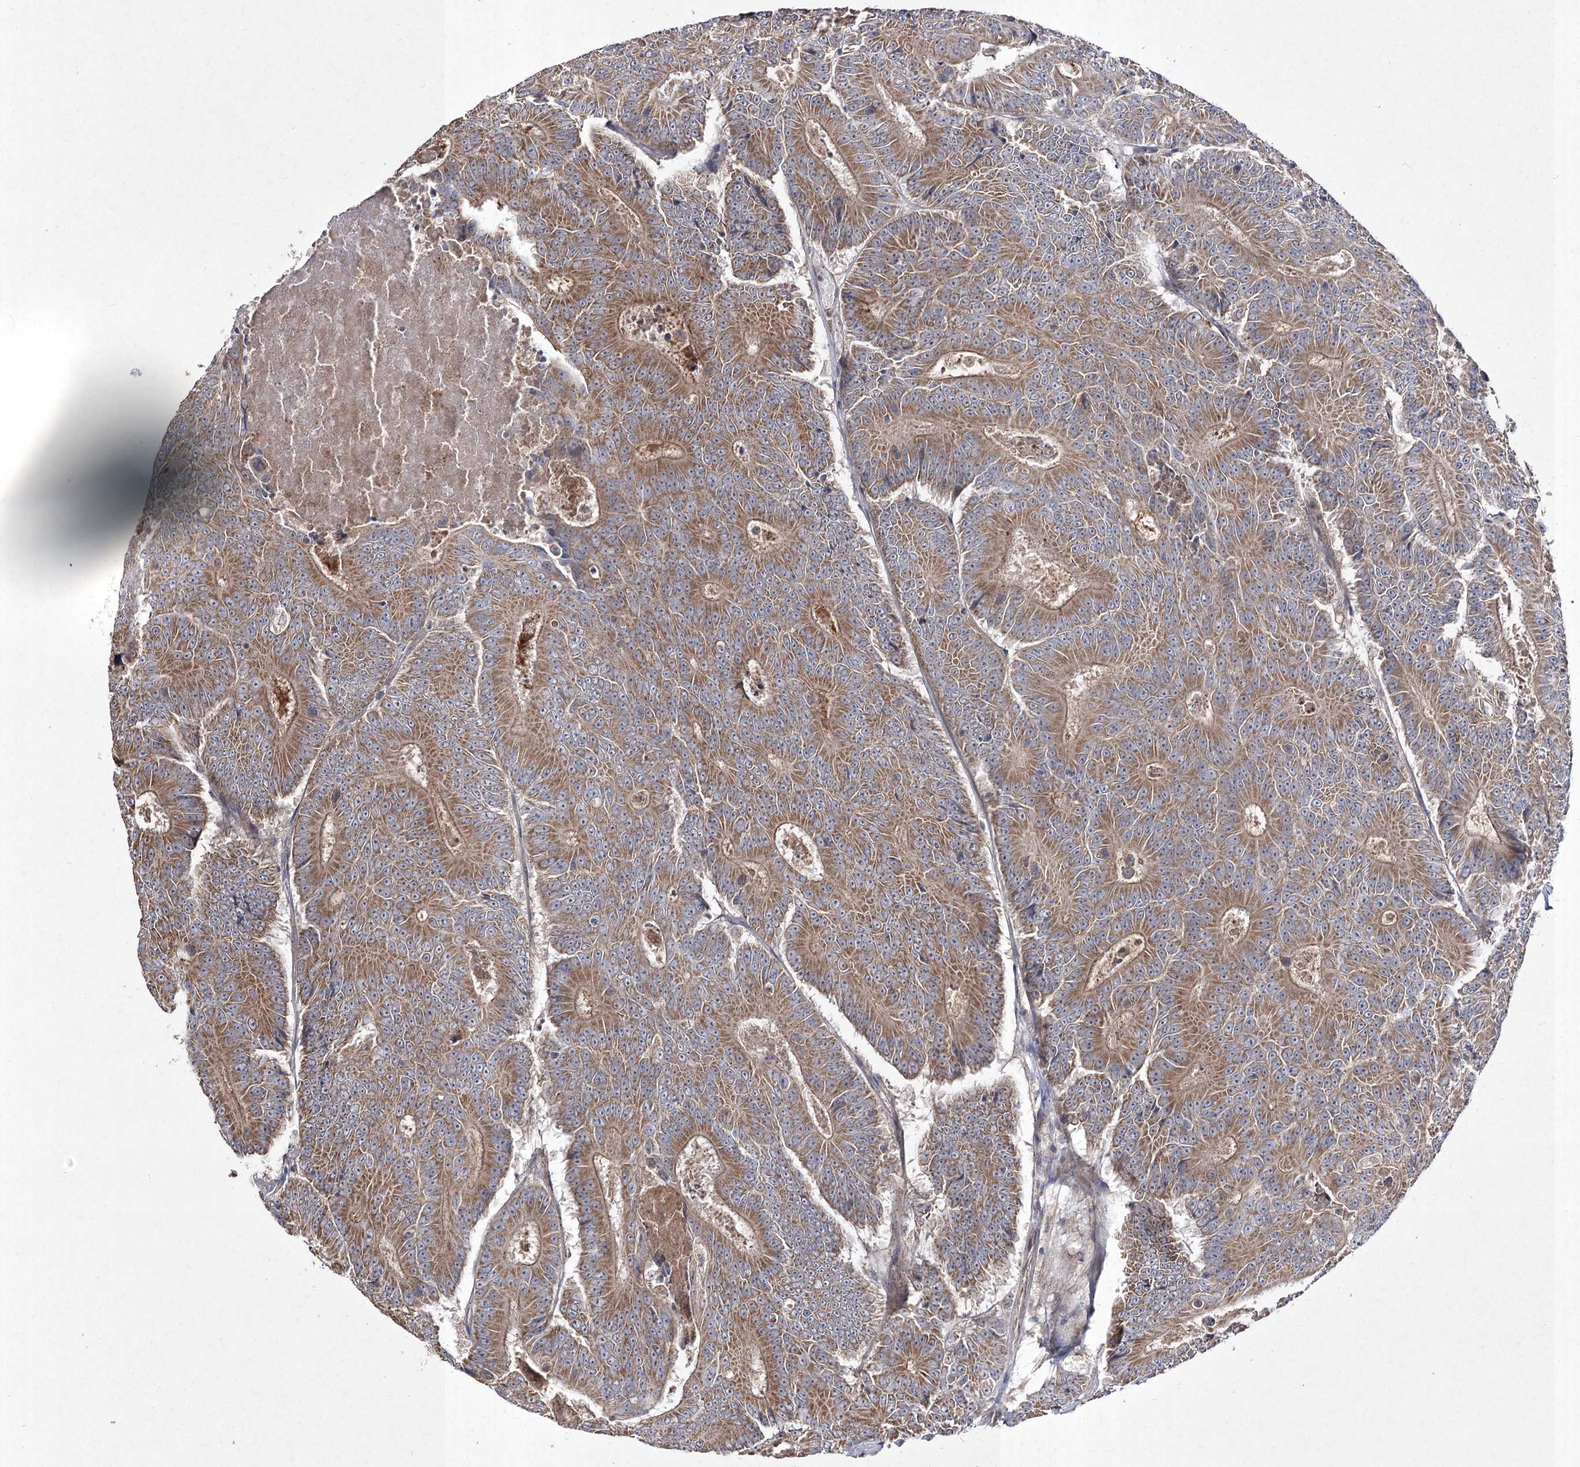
{"staining": {"intensity": "moderate", "quantity": ">75%", "location": "cytoplasmic/membranous"}, "tissue": "colorectal cancer", "cell_type": "Tumor cells", "image_type": "cancer", "snomed": [{"axis": "morphology", "description": "Adenocarcinoma, NOS"}, {"axis": "topography", "description": "Colon"}], "caption": "About >75% of tumor cells in human colorectal cancer (adenocarcinoma) show moderate cytoplasmic/membranous protein staining as visualized by brown immunohistochemical staining.", "gene": "FANCL", "patient": {"sex": "male", "age": 83}}